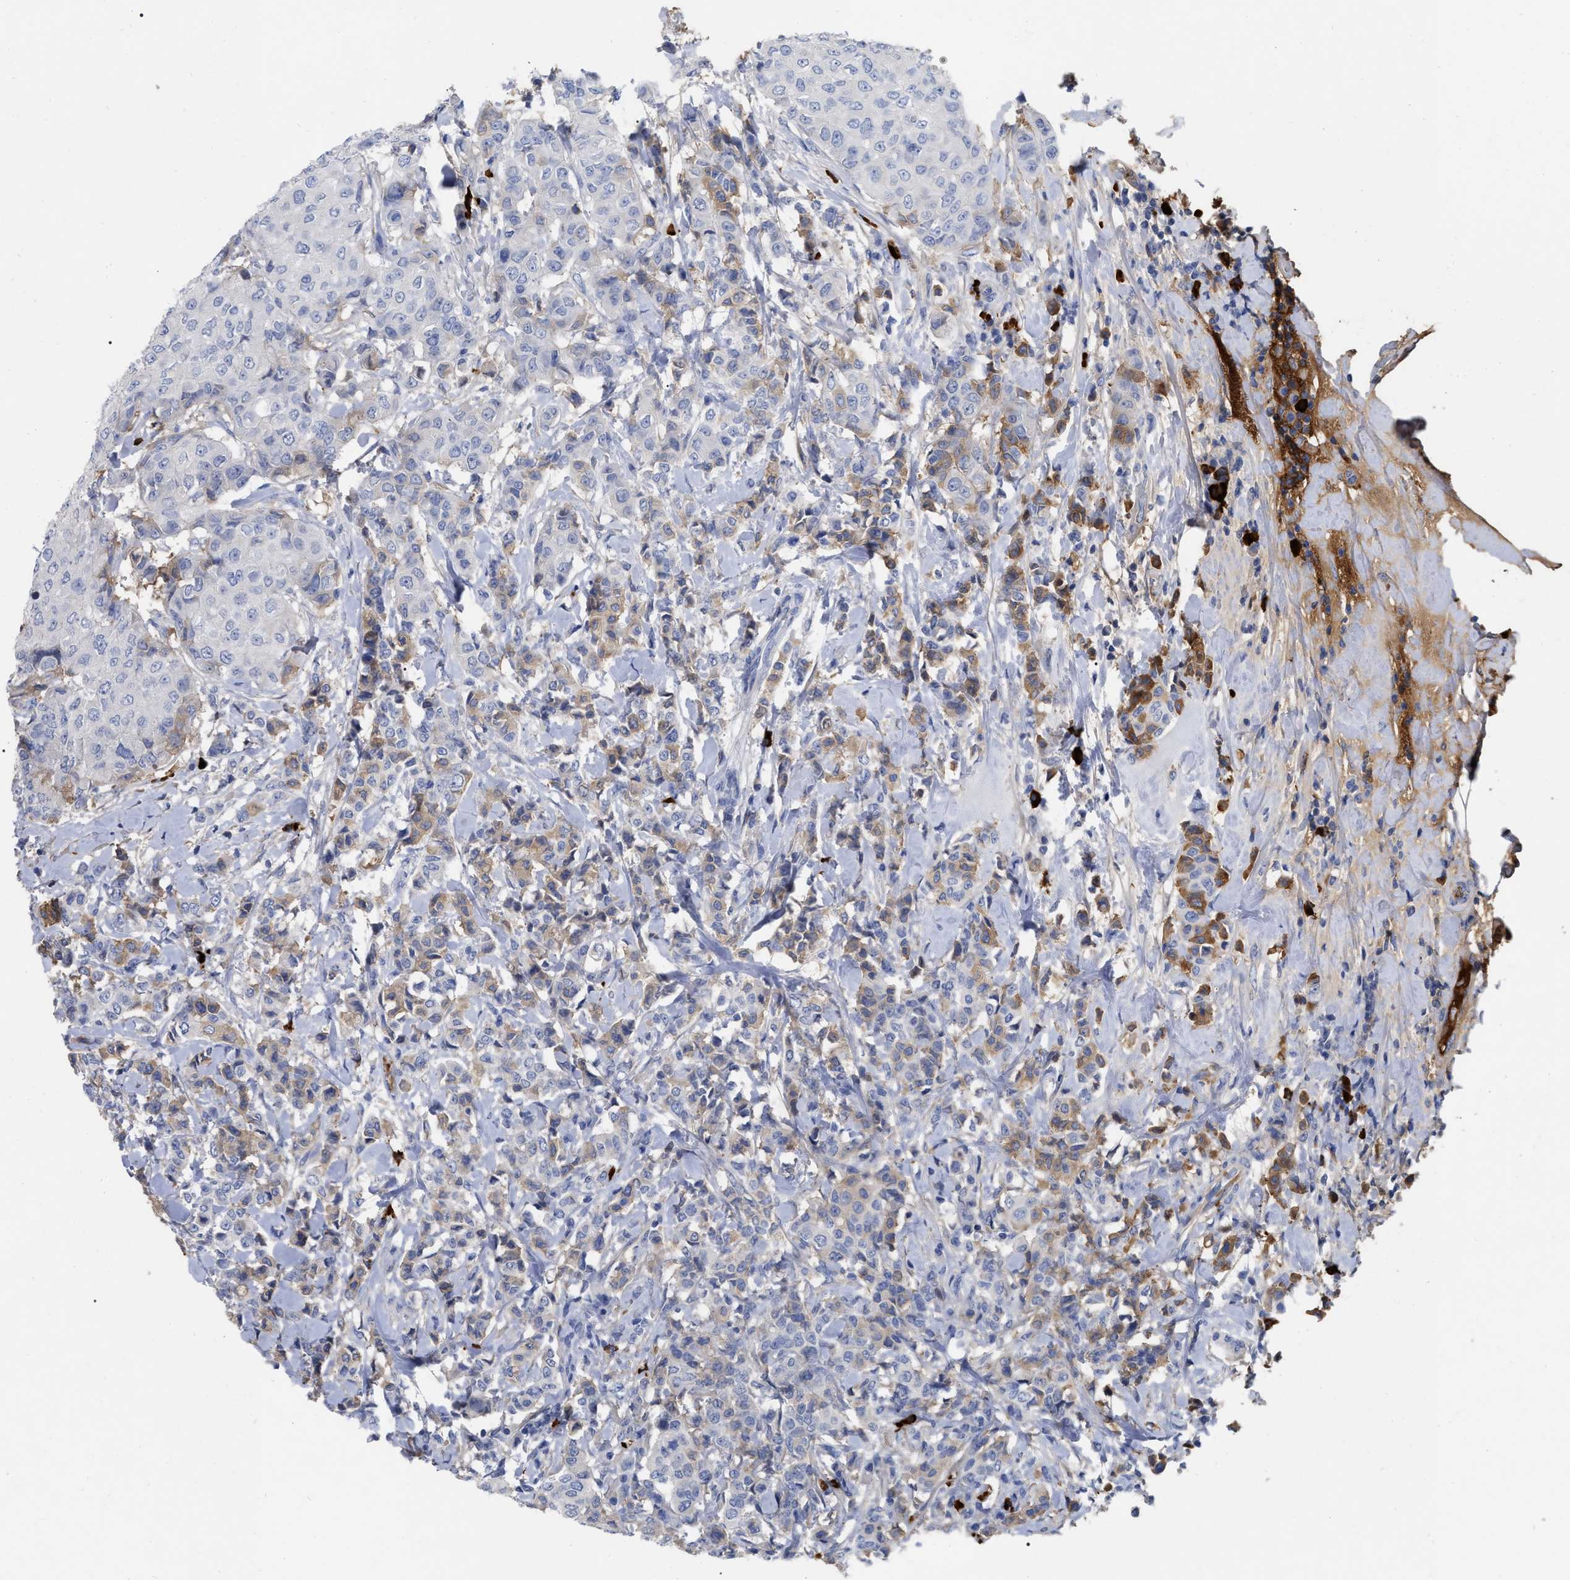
{"staining": {"intensity": "moderate", "quantity": ">75%", "location": "cytoplasmic/membranous"}, "tissue": "breast cancer", "cell_type": "Tumor cells", "image_type": "cancer", "snomed": [{"axis": "morphology", "description": "Duct carcinoma"}, {"axis": "topography", "description": "Breast"}], "caption": "High-magnification brightfield microscopy of breast intraductal carcinoma stained with DAB (3,3'-diaminobenzidine) (brown) and counterstained with hematoxylin (blue). tumor cells exhibit moderate cytoplasmic/membranous expression is present in about>75% of cells.", "gene": "IGHV5-51", "patient": {"sex": "female", "age": 27}}